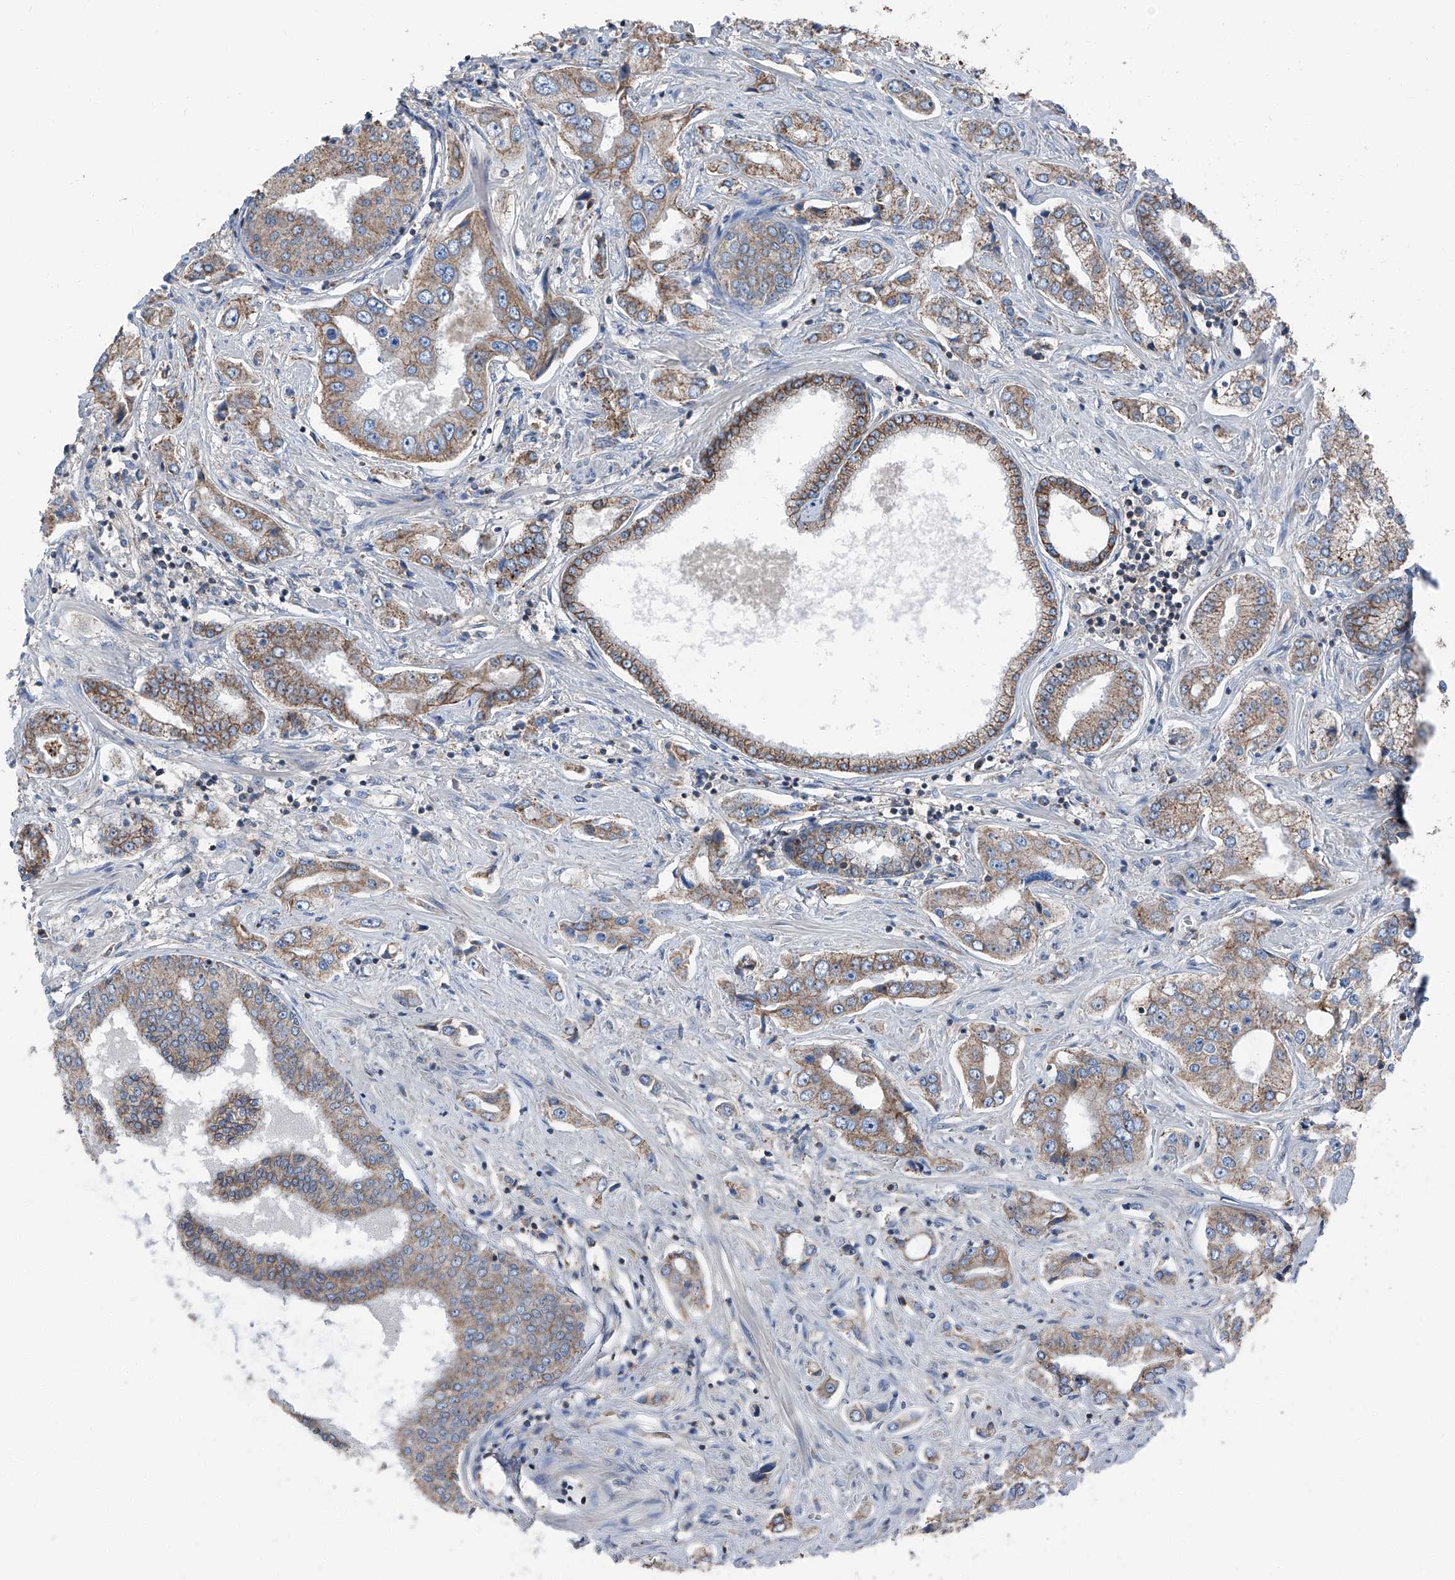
{"staining": {"intensity": "moderate", "quantity": ">75%", "location": "cytoplasmic/membranous"}, "tissue": "prostate cancer", "cell_type": "Tumor cells", "image_type": "cancer", "snomed": [{"axis": "morphology", "description": "Adenocarcinoma, High grade"}, {"axis": "topography", "description": "Prostate"}], "caption": "This histopathology image exhibits immunohistochemistry staining of human prostate adenocarcinoma (high-grade), with medium moderate cytoplasmic/membranous expression in approximately >75% of tumor cells.", "gene": "GPR142", "patient": {"sex": "male", "age": 66}}